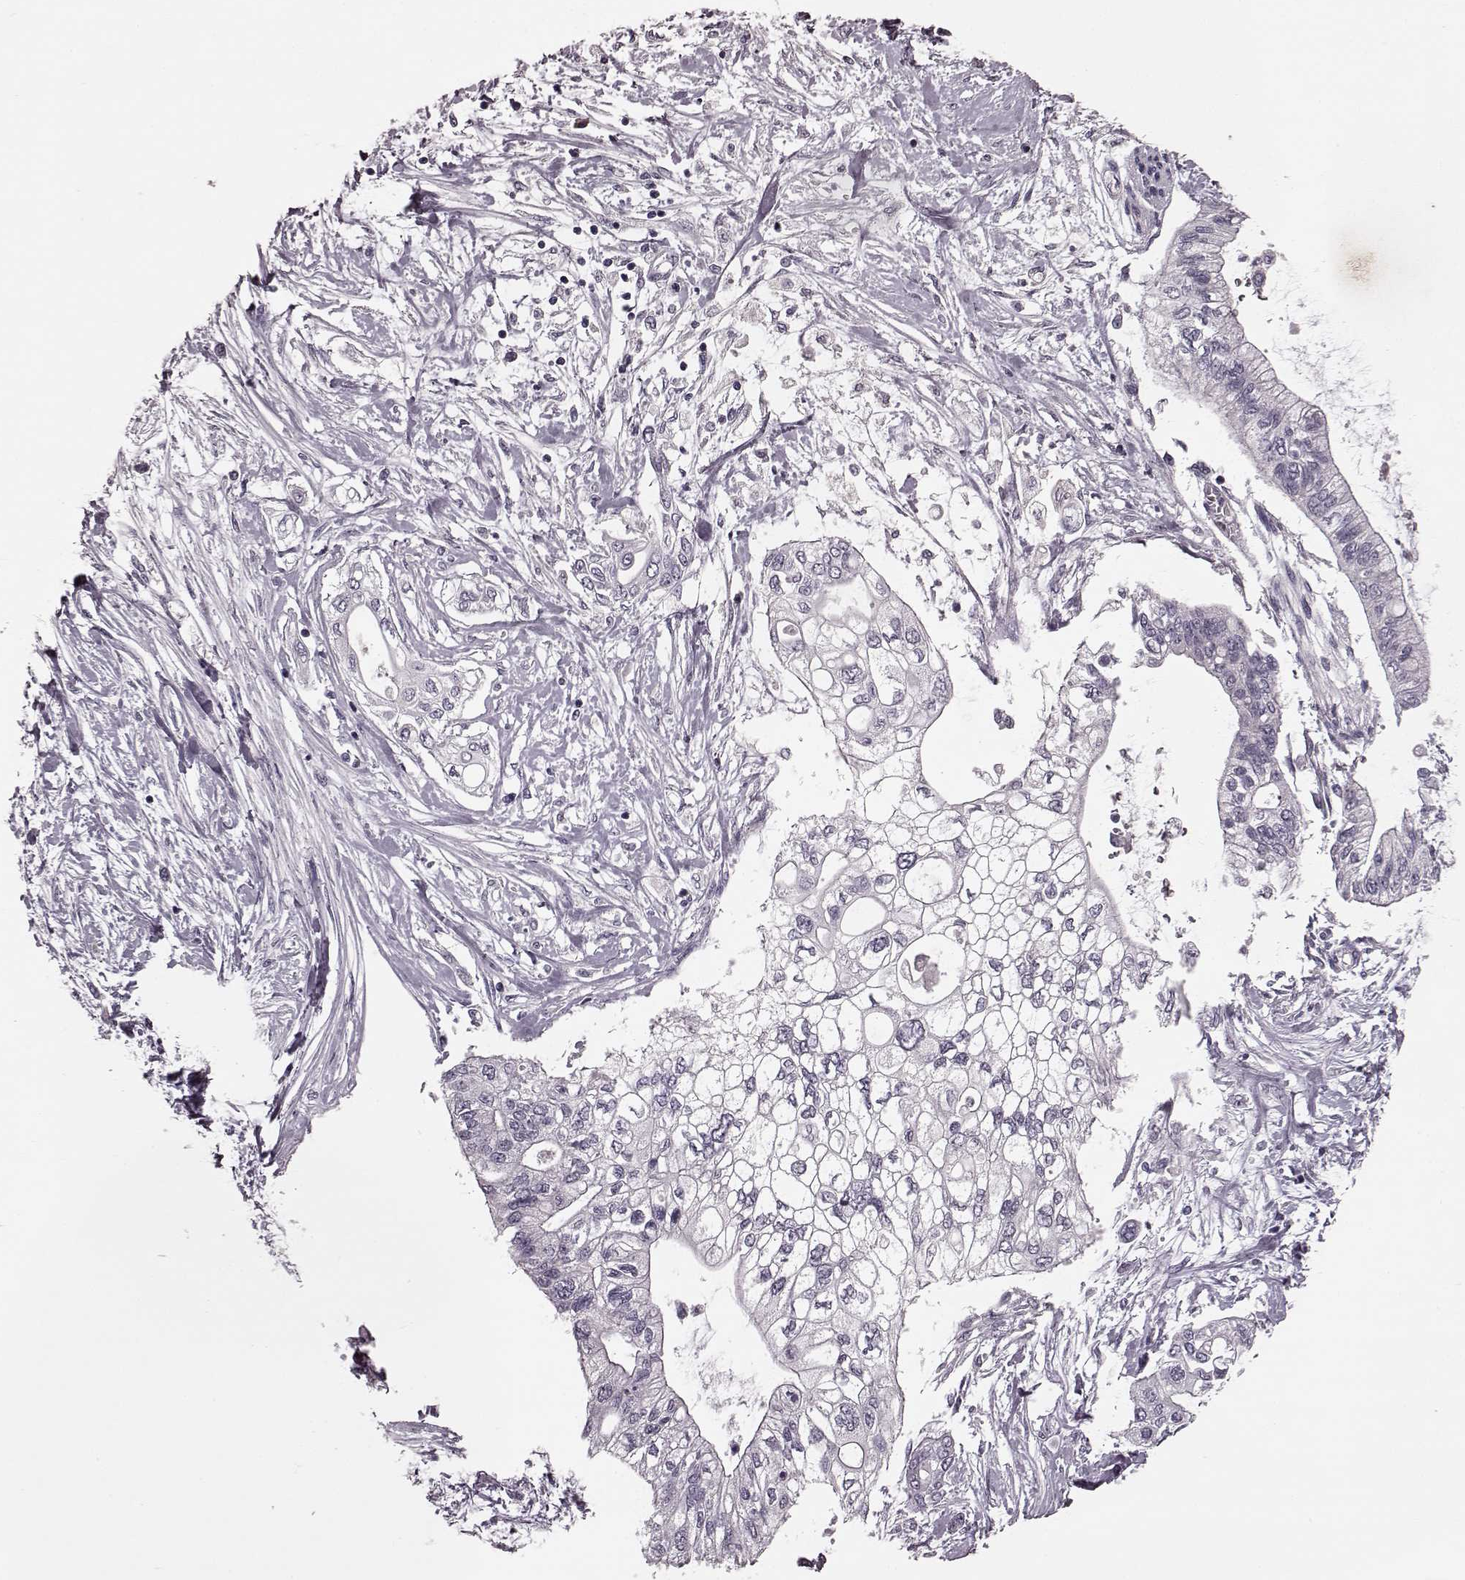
{"staining": {"intensity": "negative", "quantity": "none", "location": "none"}, "tissue": "pancreatic cancer", "cell_type": "Tumor cells", "image_type": "cancer", "snomed": [{"axis": "morphology", "description": "Adenocarcinoma, NOS"}, {"axis": "topography", "description": "Pancreas"}], "caption": "The histopathology image displays no significant expression in tumor cells of adenocarcinoma (pancreatic).", "gene": "CD28", "patient": {"sex": "female", "age": 77}}